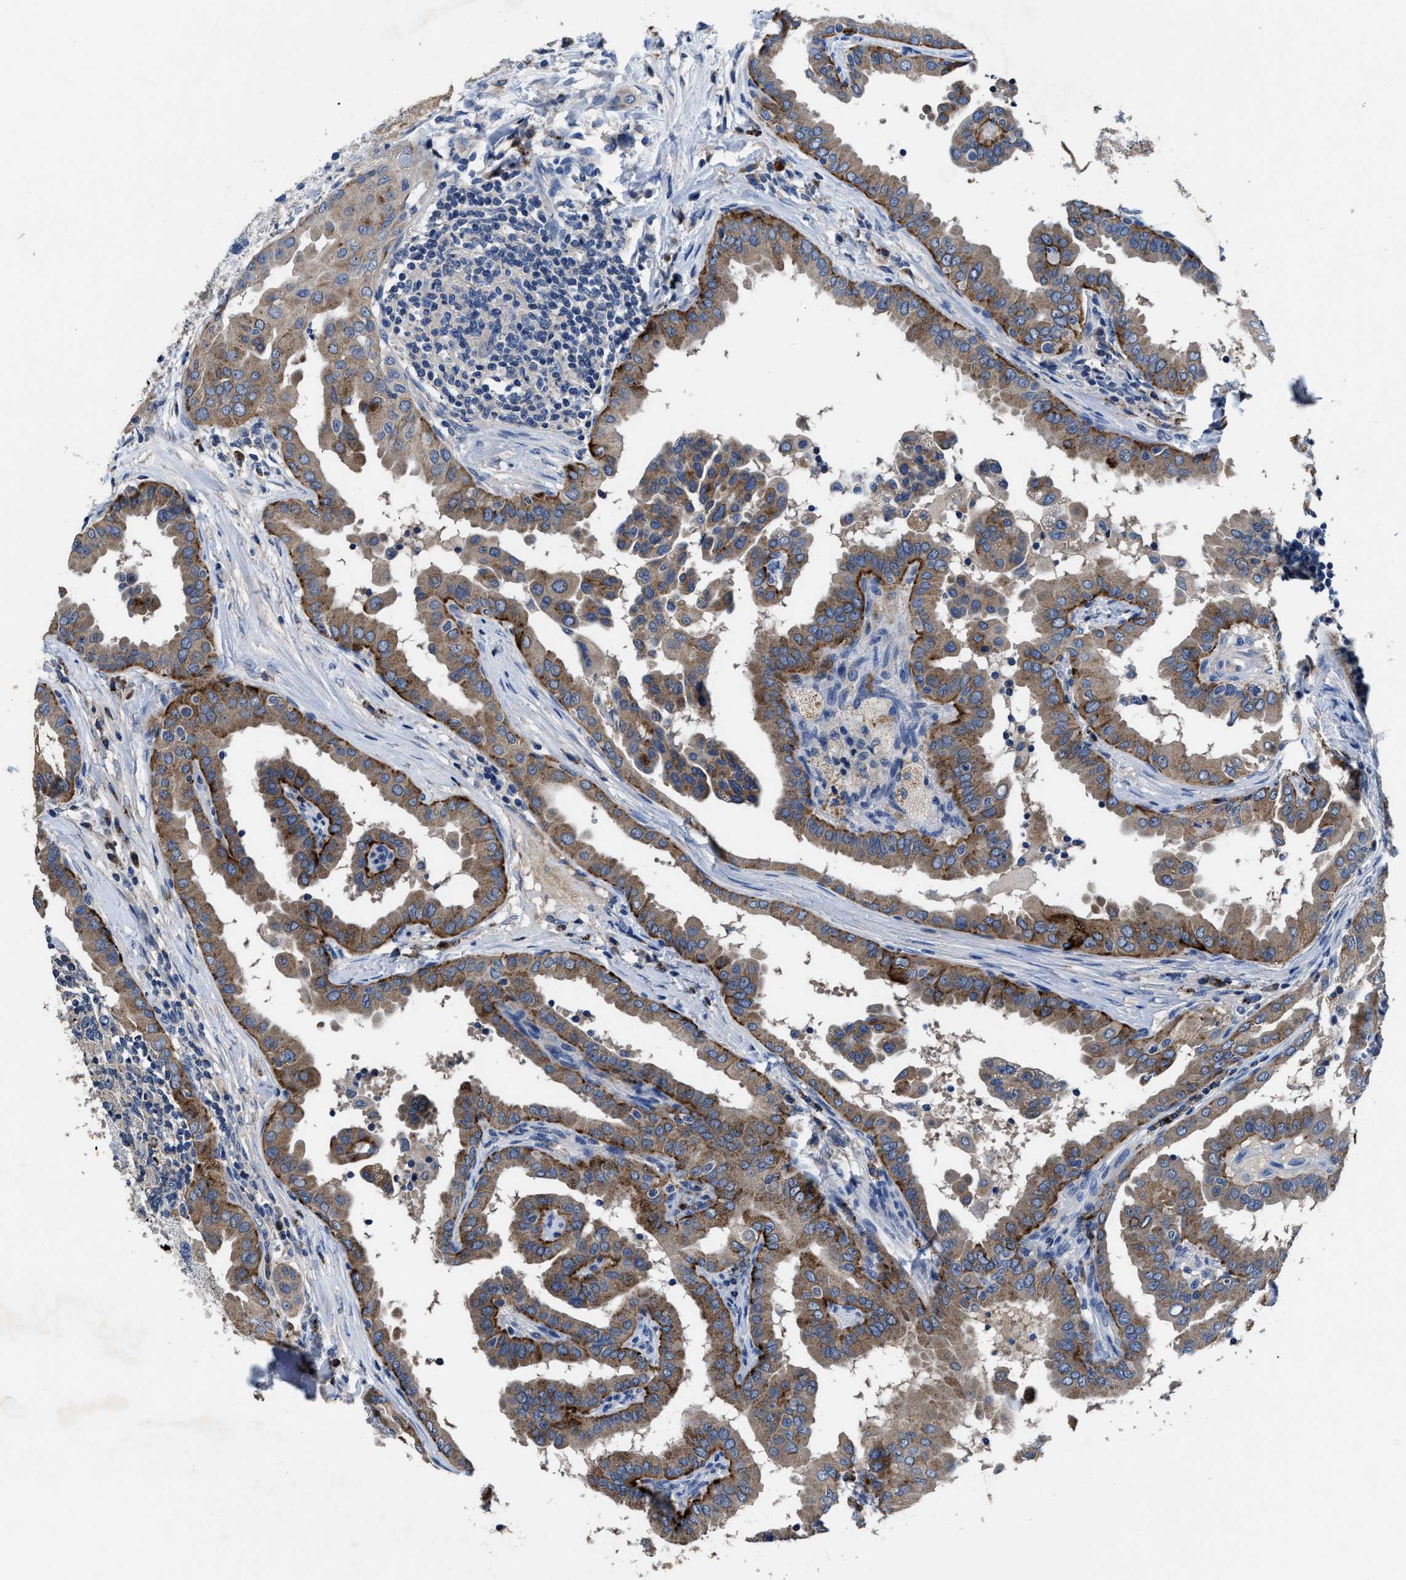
{"staining": {"intensity": "moderate", "quantity": ">75%", "location": "cytoplasmic/membranous"}, "tissue": "thyroid cancer", "cell_type": "Tumor cells", "image_type": "cancer", "snomed": [{"axis": "morphology", "description": "Papillary adenocarcinoma, NOS"}, {"axis": "topography", "description": "Thyroid gland"}], "caption": "This is a photomicrograph of immunohistochemistry (IHC) staining of thyroid cancer (papillary adenocarcinoma), which shows moderate expression in the cytoplasmic/membranous of tumor cells.", "gene": "UBR4", "patient": {"sex": "male", "age": 33}}